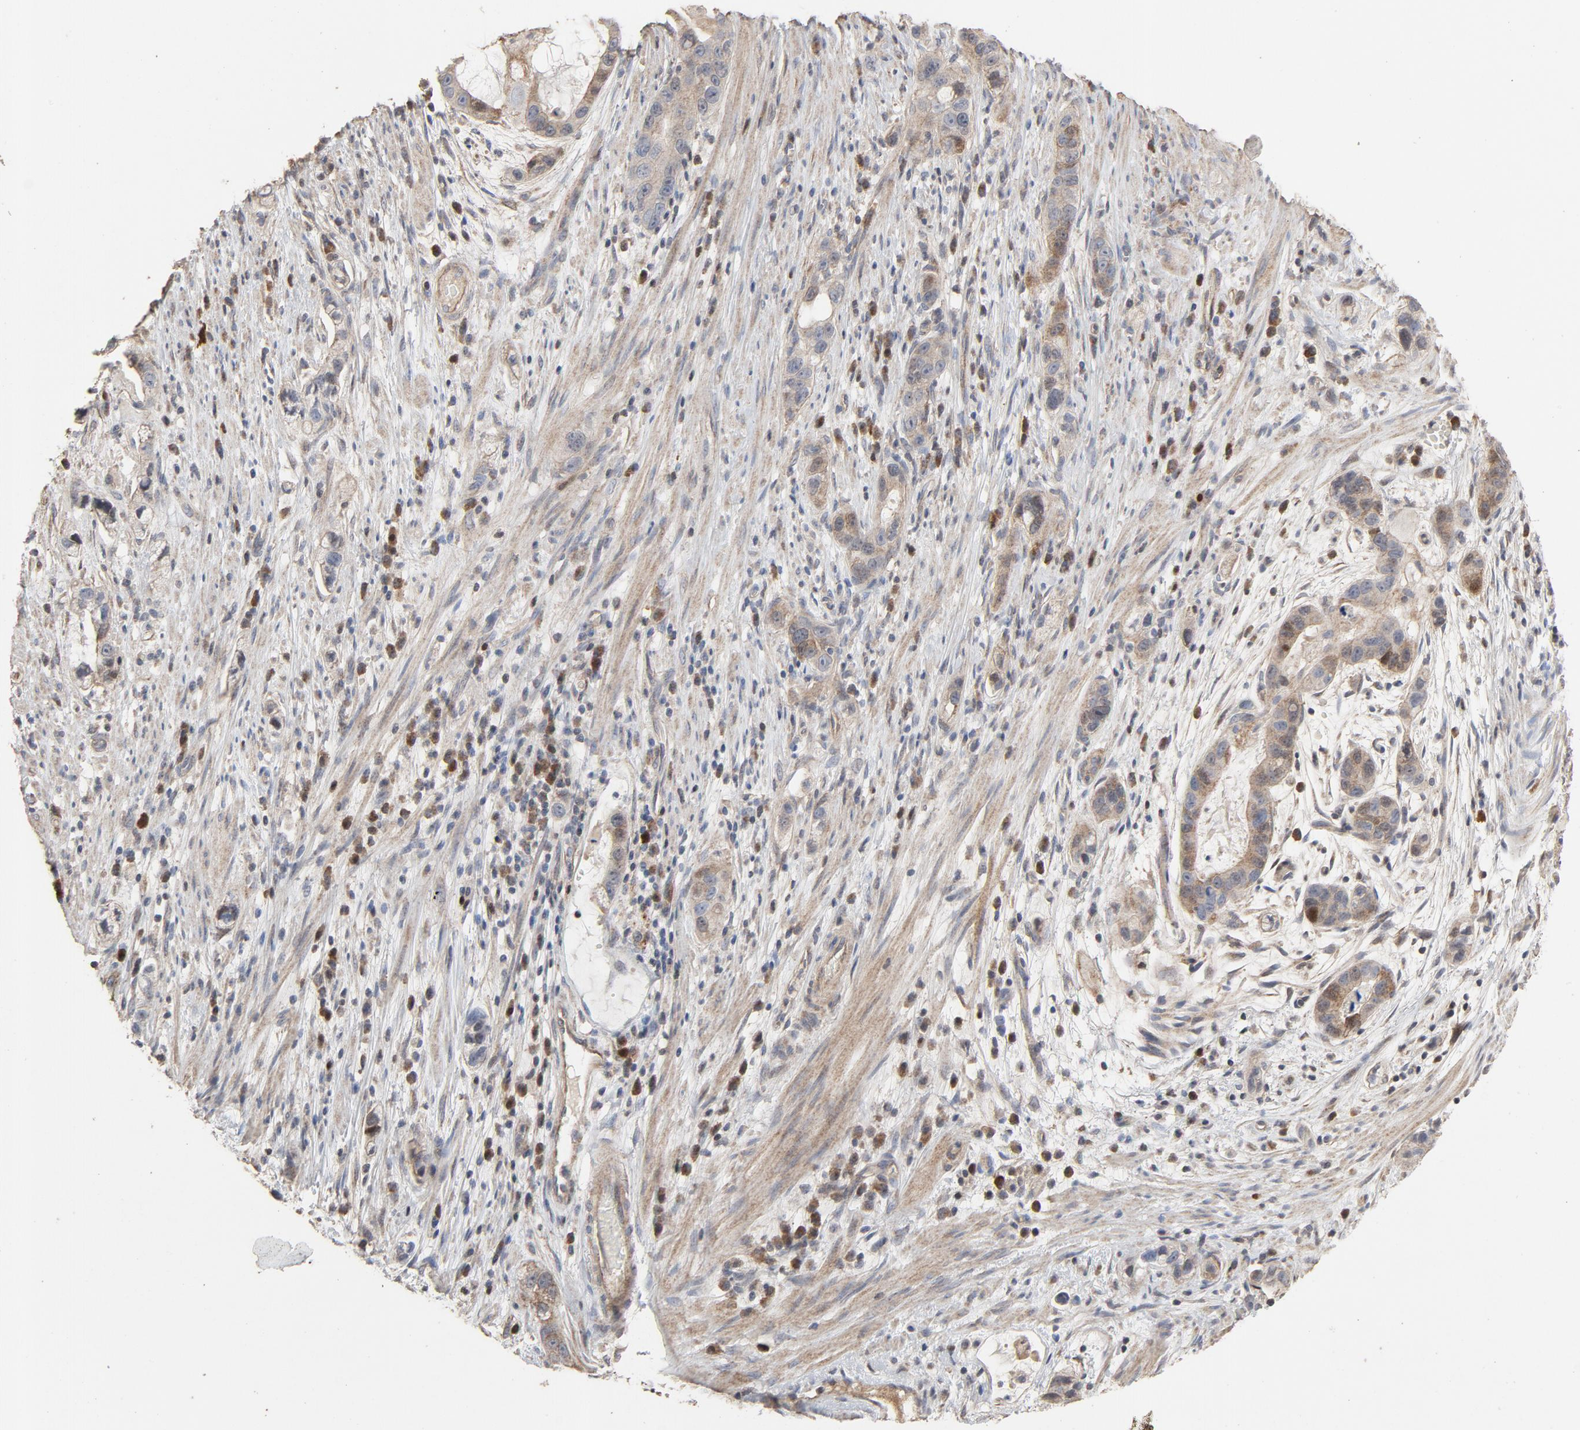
{"staining": {"intensity": "weak", "quantity": ">75%", "location": "cytoplasmic/membranous,nuclear"}, "tissue": "stomach cancer", "cell_type": "Tumor cells", "image_type": "cancer", "snomed": [{"axis": "morphology", "description": "Adenocarcinoma, NOS"}, {"axis": "topography", "description": "Stomach, lower"}], "caption": "There is low levels of weak cytoplasmic/membranous and nuclear staining in tumor cells of stomach cancer, as demonstrated by immunohistochemical staining (brown color).", "gene": "CDK6", "patient": {"sex": "female", "age": 93}}